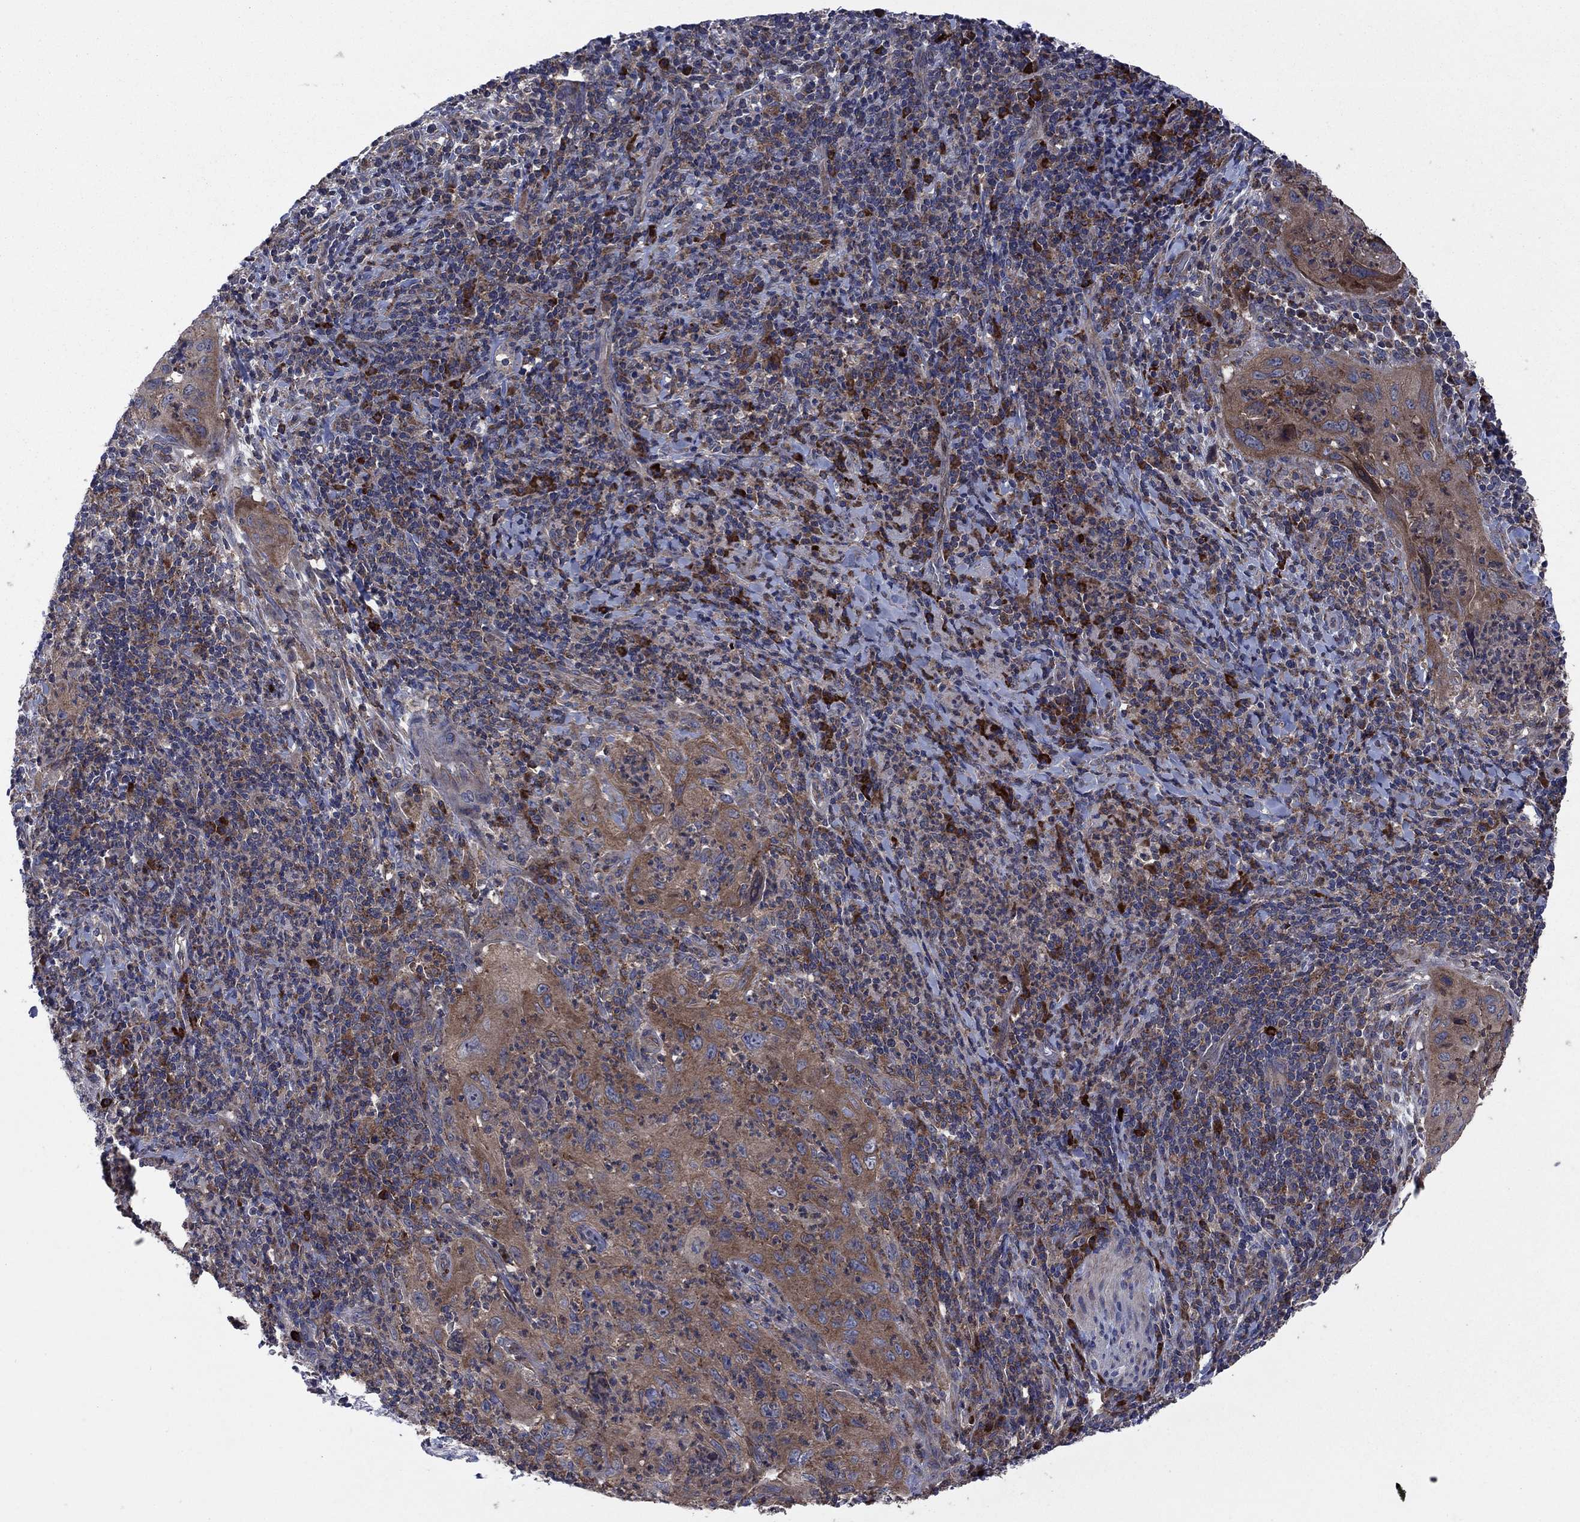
{"staining": {"intensity": "moderate", "quantity": ">75%", "location": "cytoplasmic/membranous"}, "tissue": "cervical cancer", "cell_type": "Tumor cells", "image_type": "cancer", "snomed": [{"axis": "morphology", "description": "Squamous cell carcinoma, NOS"}, {"axis": "topography", "description": "Cervix"}], "caption": "Cervical cancer (squamous cell carcinoma) stained for a protein (brown) displays moderate cytoplasmic/membranous positive staining in about >75% of tumor cells.", "gene": "MEA1", "patient": {"sex": "female", "age": 26}}